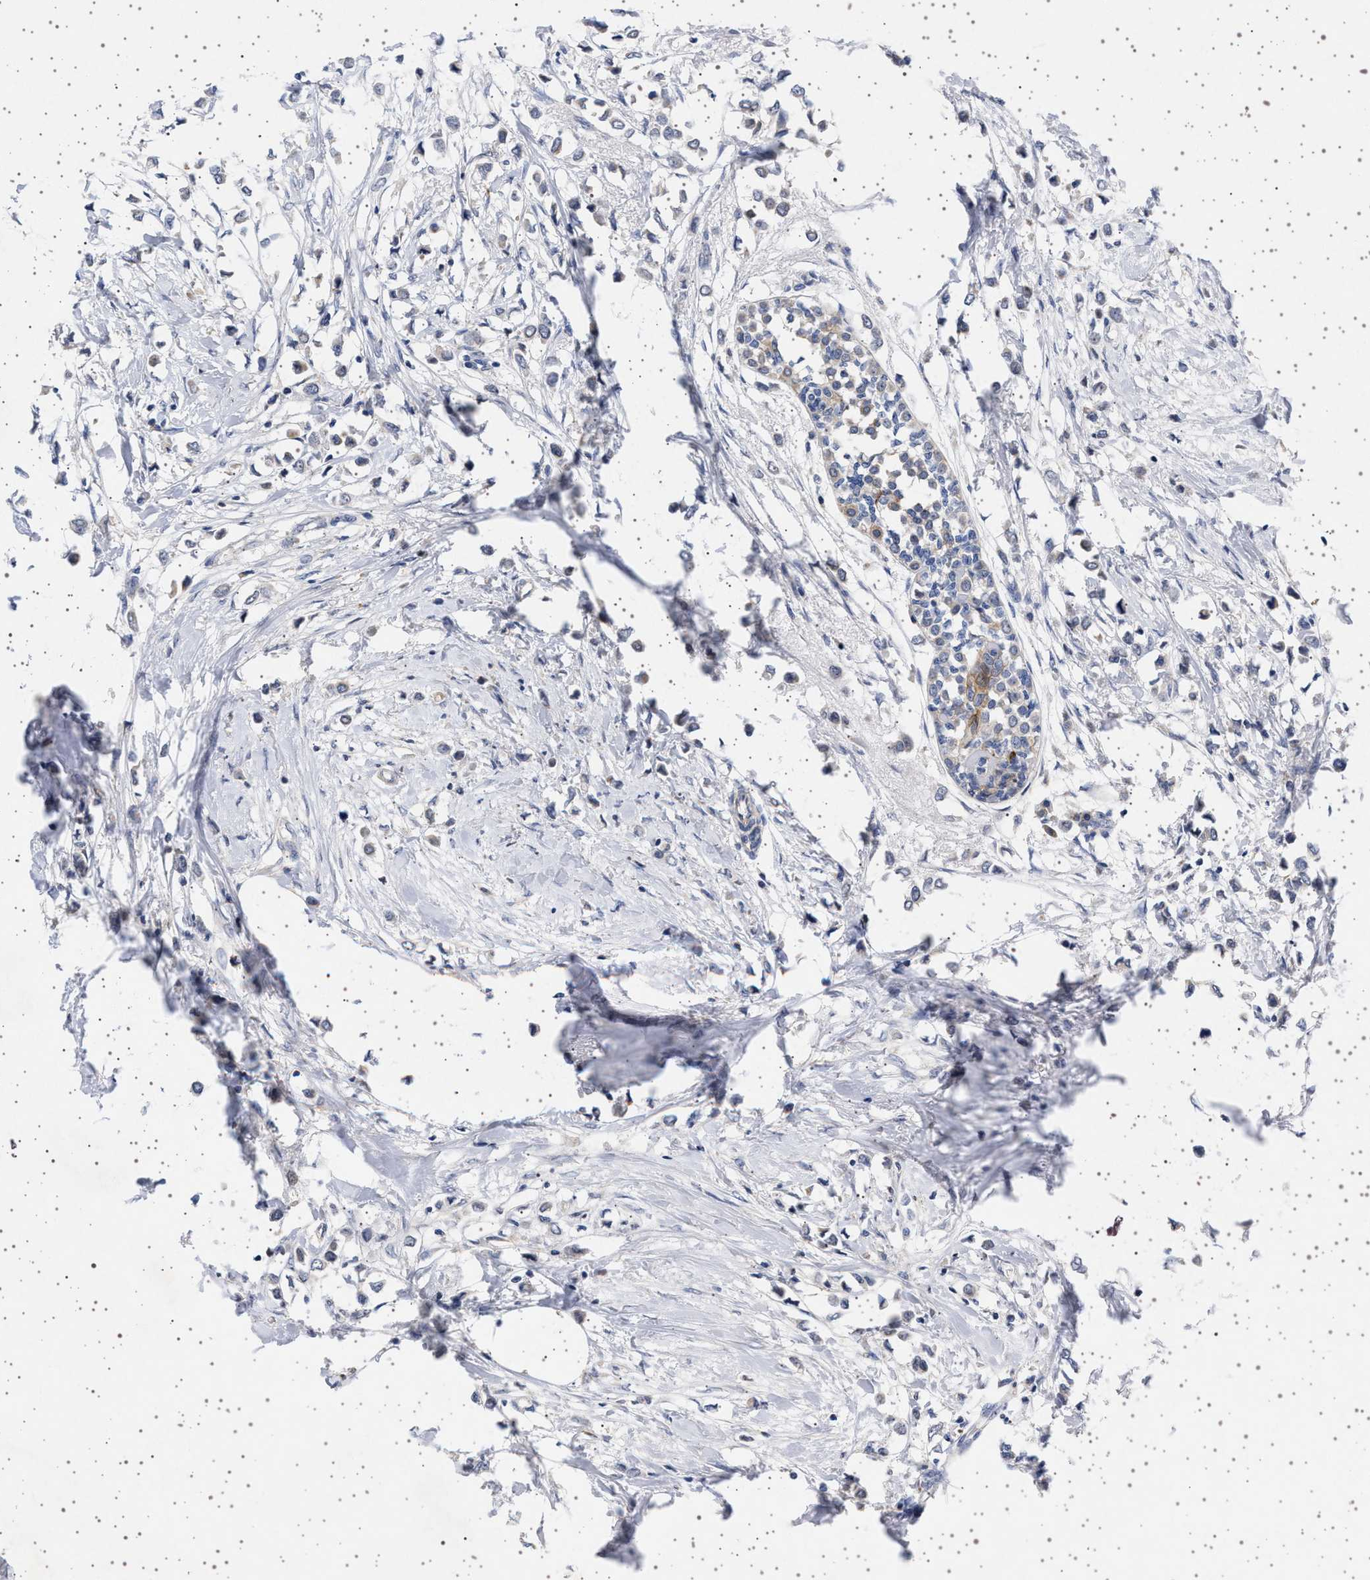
{"staining": {"intensity": "negative", "quantity": "none", "location": "none"}, "tissue": "breast cancer", "cell_type": "Tumor cells", "image_type": "cancer", "snomed": [{"axis": "morphology", "description": "Lobular carcinoma"}, {"axis": "topography", "description": "Breast"}], "caption": "DAB (3,3'-diaminobenzidine) immunohistochemical staining of breast cancer (lobular carcinoma) displays no significant expression in tumor cells. (DAB (3,3'-diaminobenzidine) IHC visualized using brightfield microscopy, high magnification).", "gene": "TRMT10B", "patient": {"sex": "female", "age": 51}}